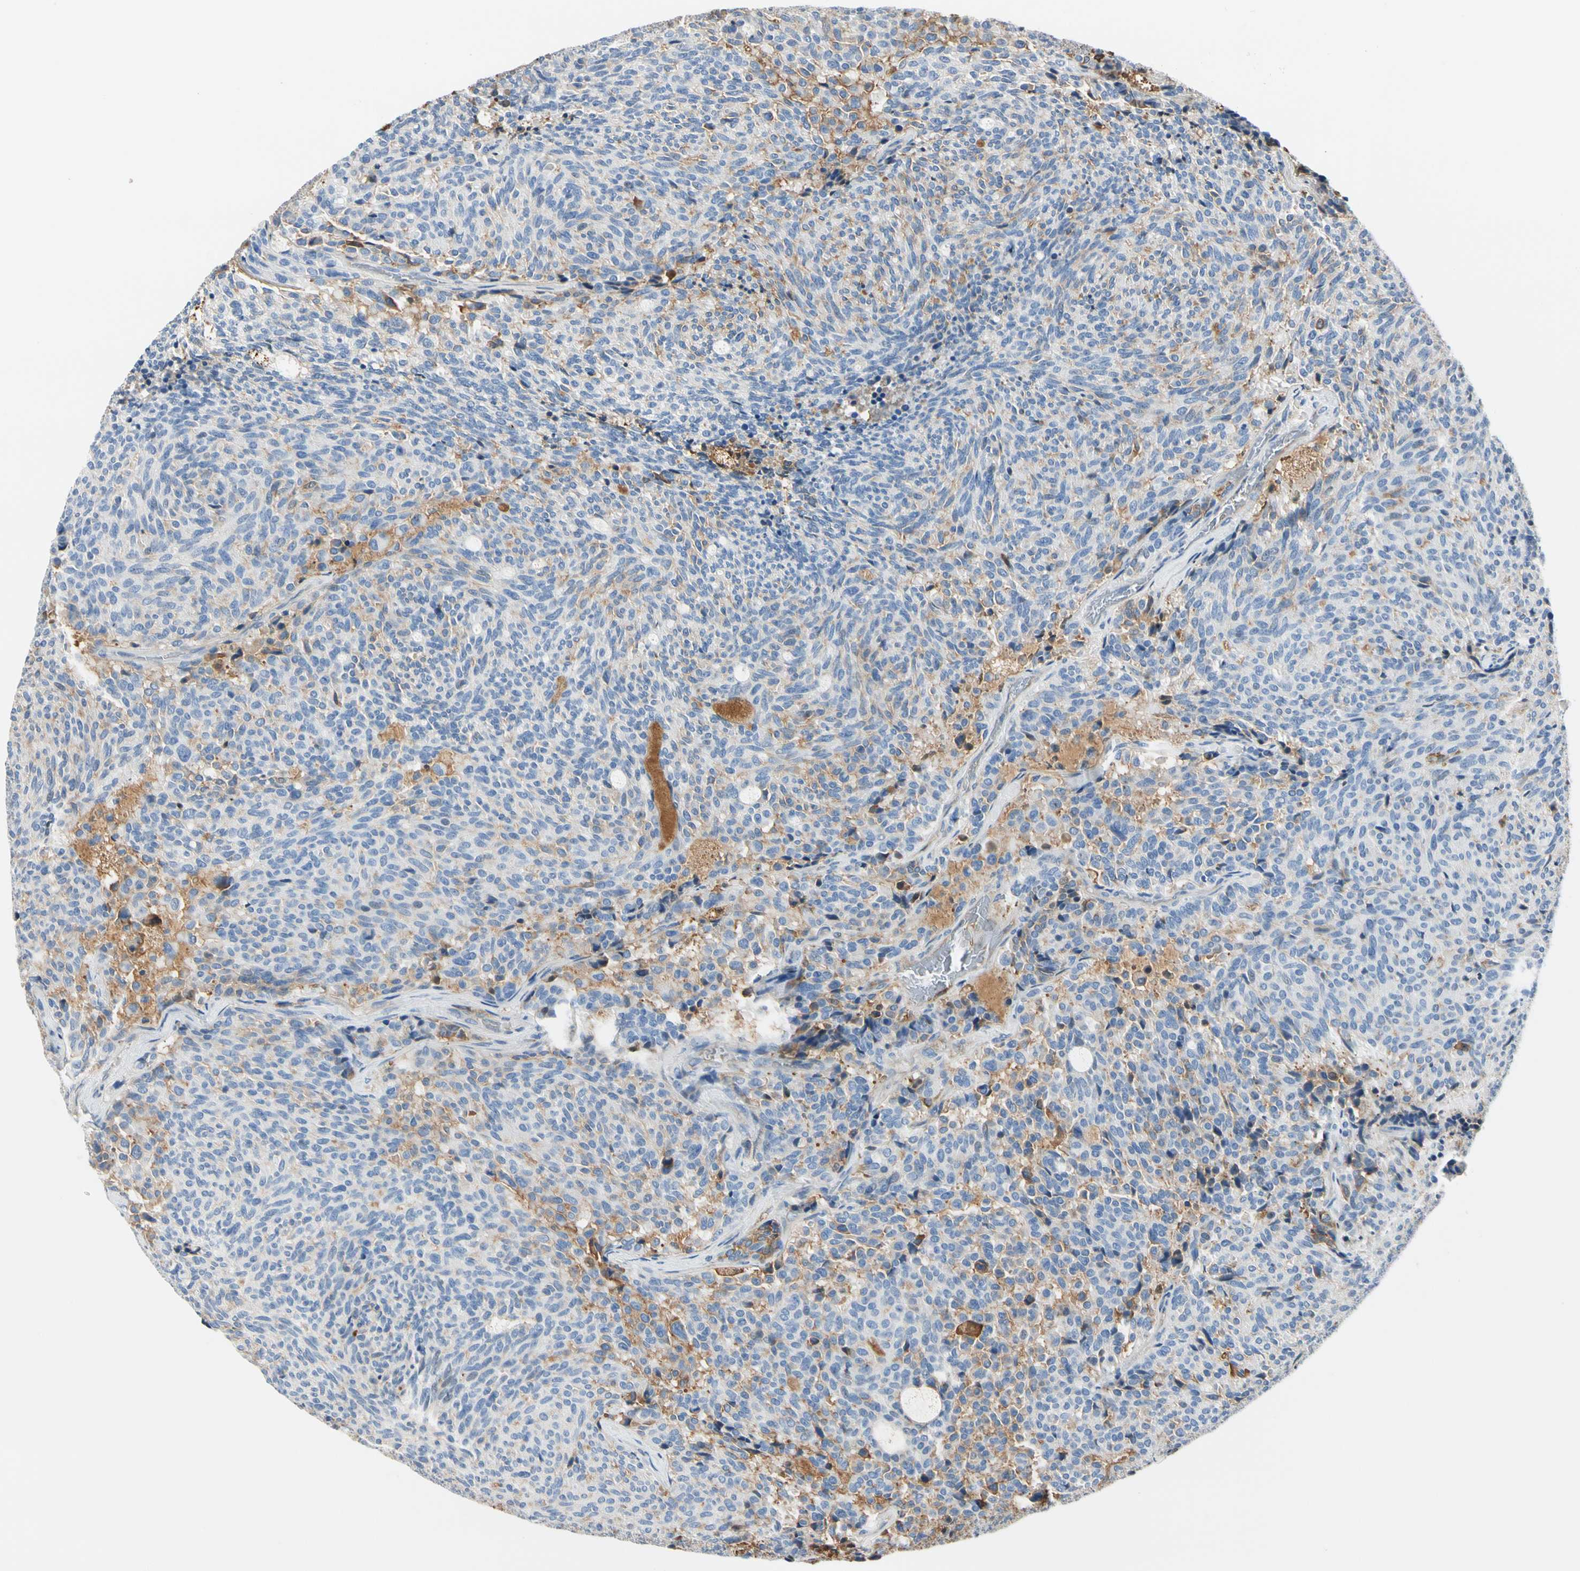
{"staining": {"intensity": "moderate", "quantity": "<25%", "location": "cytoplasmic/membranous"}, "tissue": "carcinoid", "cell_type": "Tumor cells", "image_type": "cancer", "snomed": [{"axis": "morphology", "description": "Carcinoid, malignant, NOS"}, {"axis": "topography", "description": "Pancreas"}], "caption": "Malignant carcinoid stained for a protein (brown) demonstrates moderate cytoplasmic/membranous positive expression in approximately <25% of tumor cells.", "gene": "LAMB3", "patient": {"sex": "female", "age": 54}}